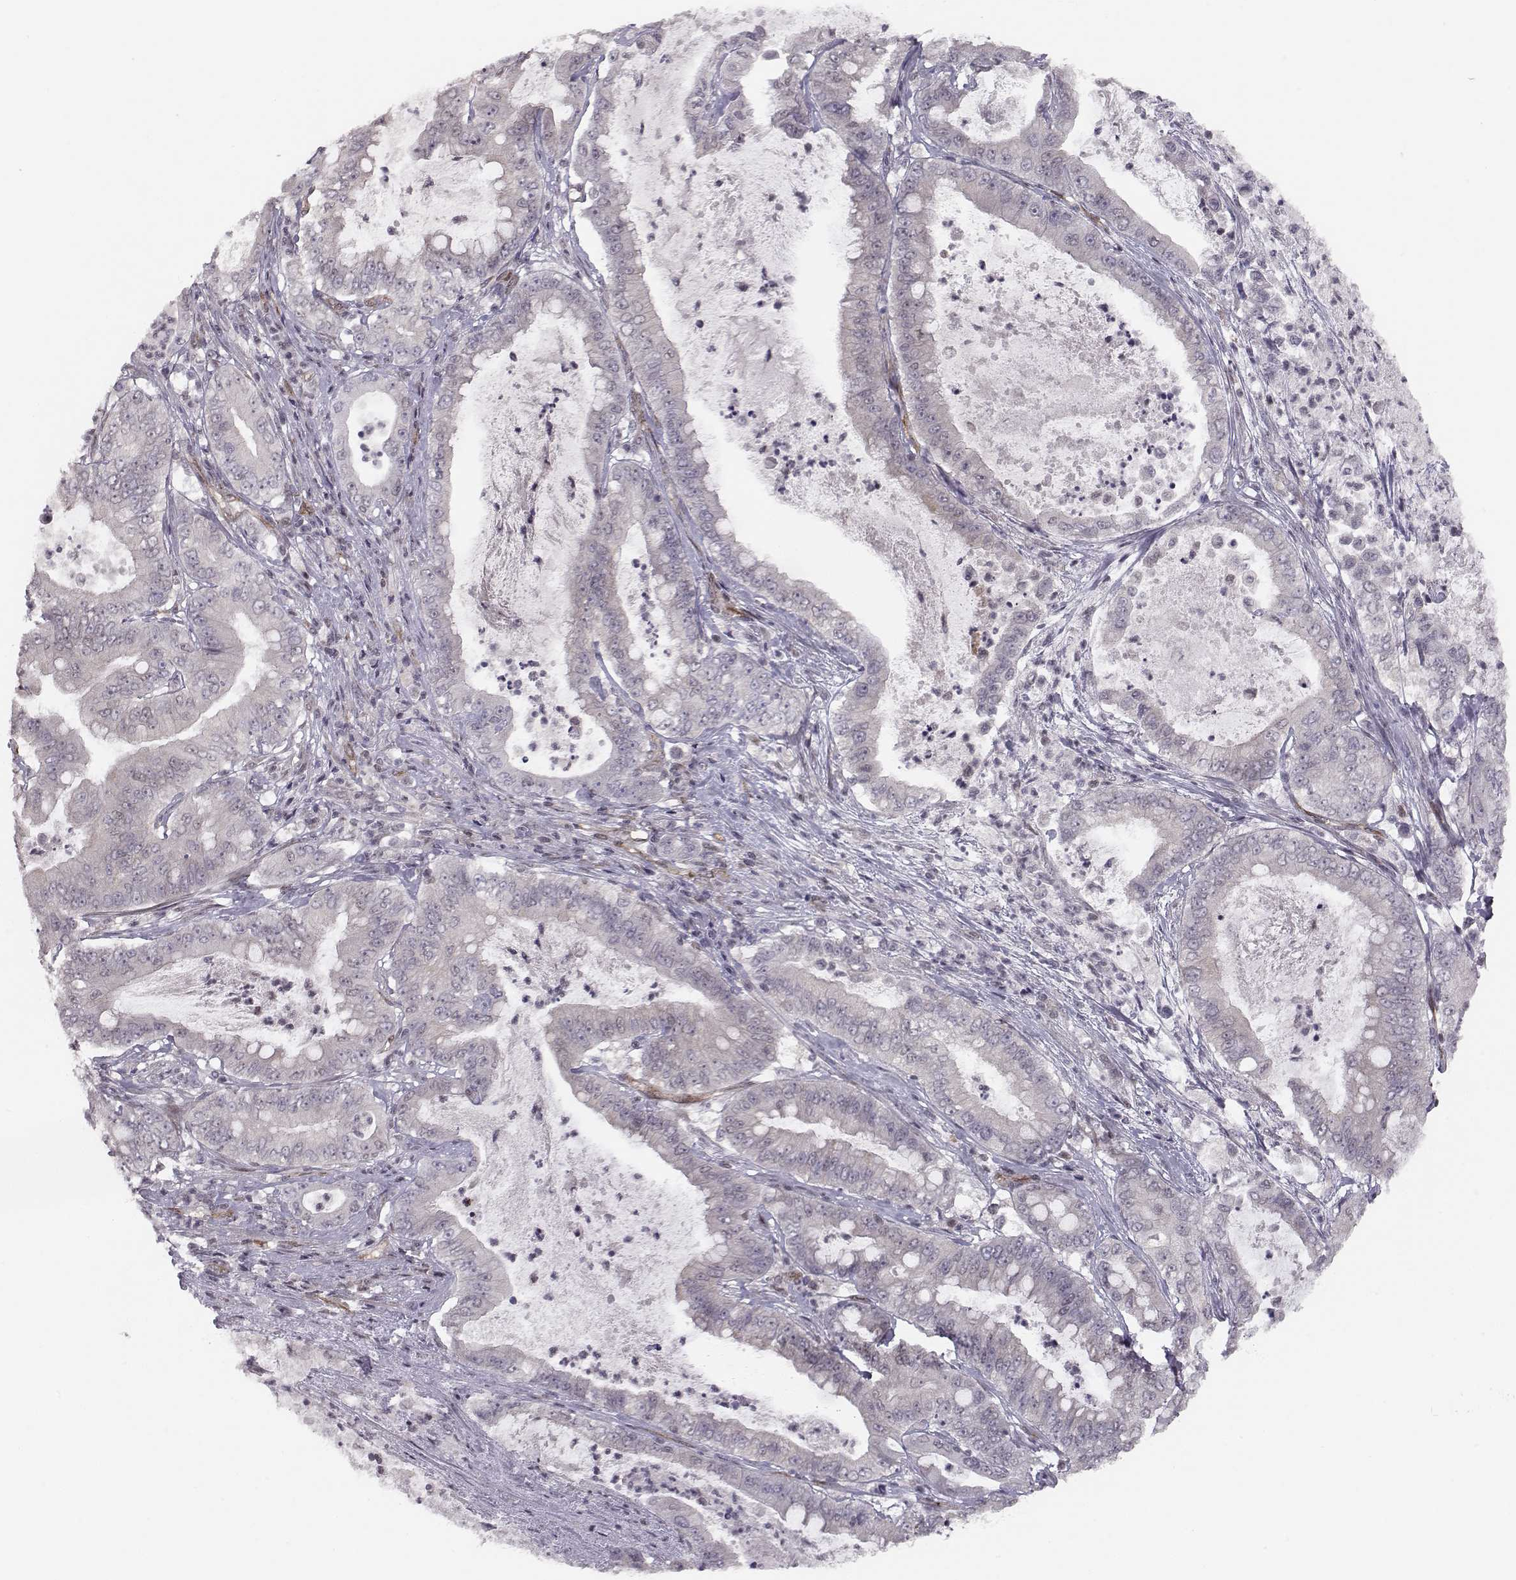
{"staining": {"intensity": "negative", "quantity": "none", "location": "none"}, "tissue": "pancreatic cancer", "cell_type": "Tumor cells", "image_type": "cancer", "snomed": [{"axis": "morphology", "description": "Adenocarcinoma, NOS"}, {"axis": "topography", "description": "Pancreas"}], "caption": "DAB immunohistochemical staining of human adenocarcinoma (pancreatic) exhibits no significant staining in tumor cells.", "gene": "KIF13B", "patient": {"sex": "male", "age": 71}}